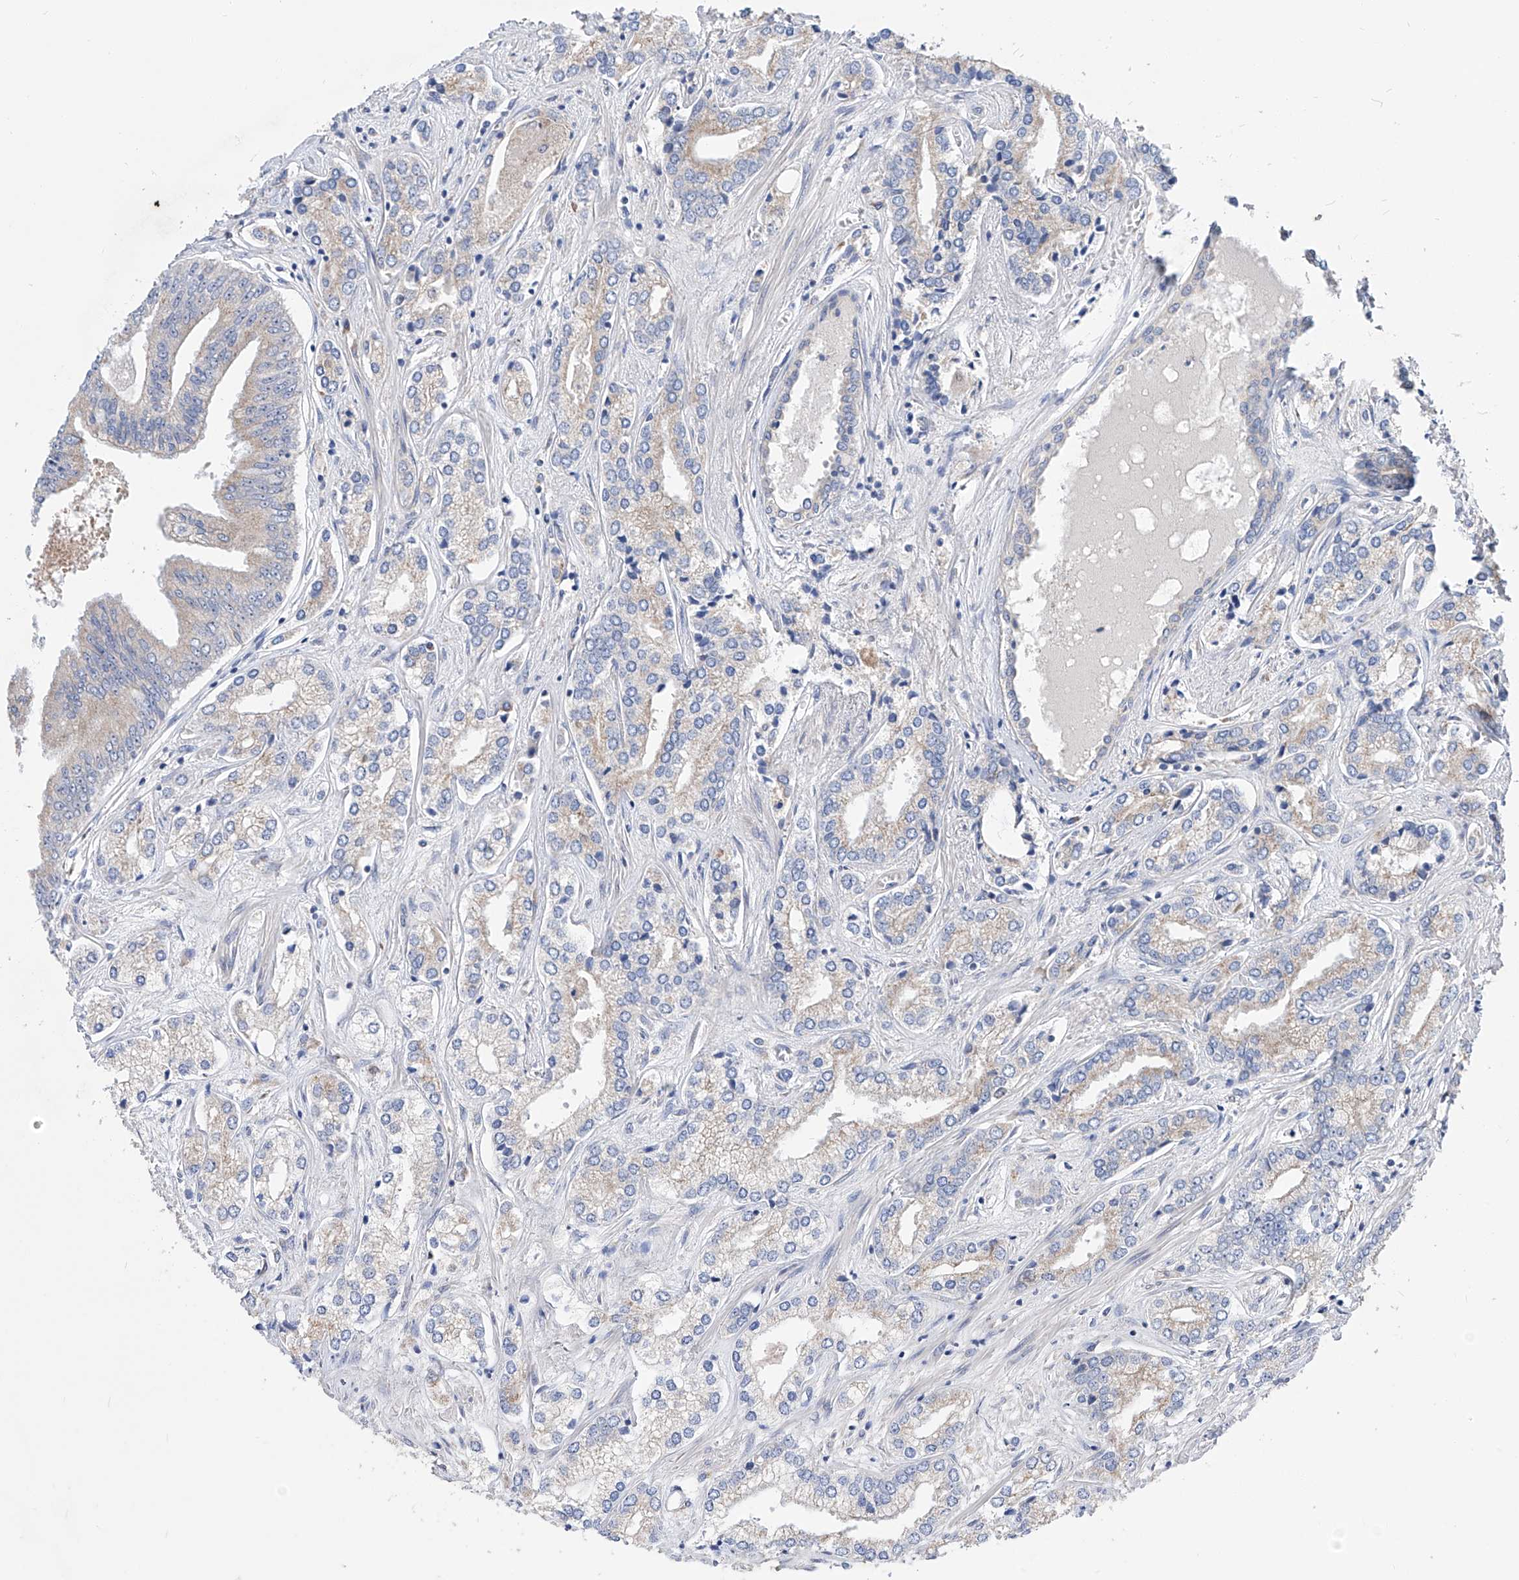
{"staining": {"intensity": "weak", "quantity": "<25%", "location": "cytoplasmic/membranous"}, "tissue": "prostate cancer", "cell_type": "Tumor cells", "image_type": "cancer", "snomed": [{"axis": "morphology", "description": "Adenocarcinoma, High grade"}, {"axis": "topography", "description": "Prostate"}], "caption": "Image shows no protein expression in tumor cells of adenocarcinoma (high-grade) (prostate) tissue.", "gene": "UFL1", "patient": {"sex": "male", "age": 66}}